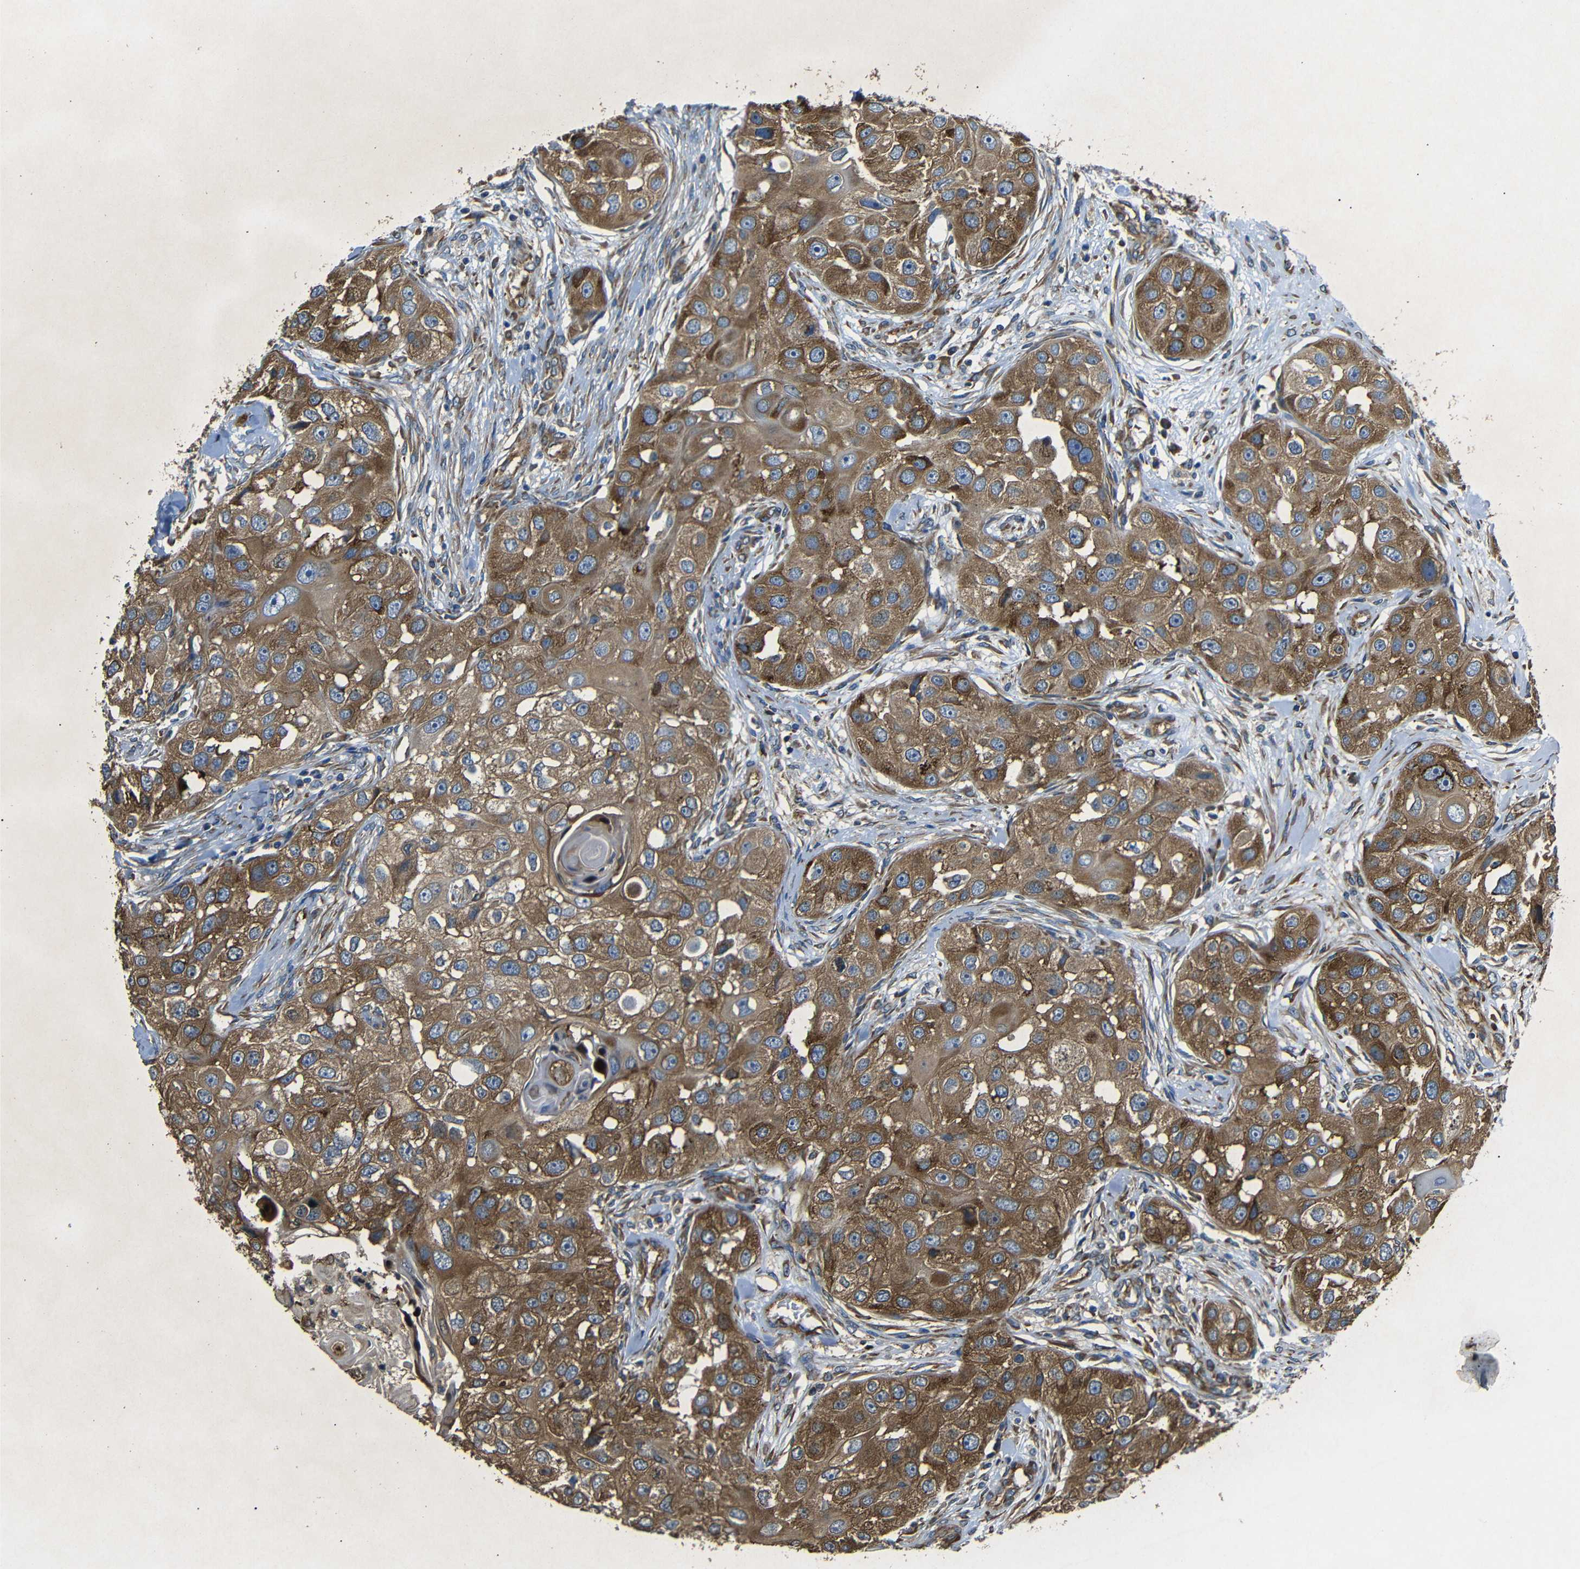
{"staining": {"intensity": "moderate", "quantity": ">75%", "location": "cytoplasmic/membranous"}, "tissue": "head and neck cancer", "cell_type": "Tumor cells", "image_type": "cancer", "snomed": [{"axis": "morphology", "description": "Normal tissue, NOS"}, {"axis": "morphology", "description": "Squamous cell carcinoma, NOS"}, {"axis": "topography", "description": "Skeletal muscle"}, {"axis": "topography", "description": "Head-Neck"}], "caption": "The photomicrograph shows staining of head and neck cancer, revealing moderate cytoplasmic/membranous protein positivity (brown color) within tumor cells.", "gene": "BTF3", "patient": {"sex": "male", "age": 51}}